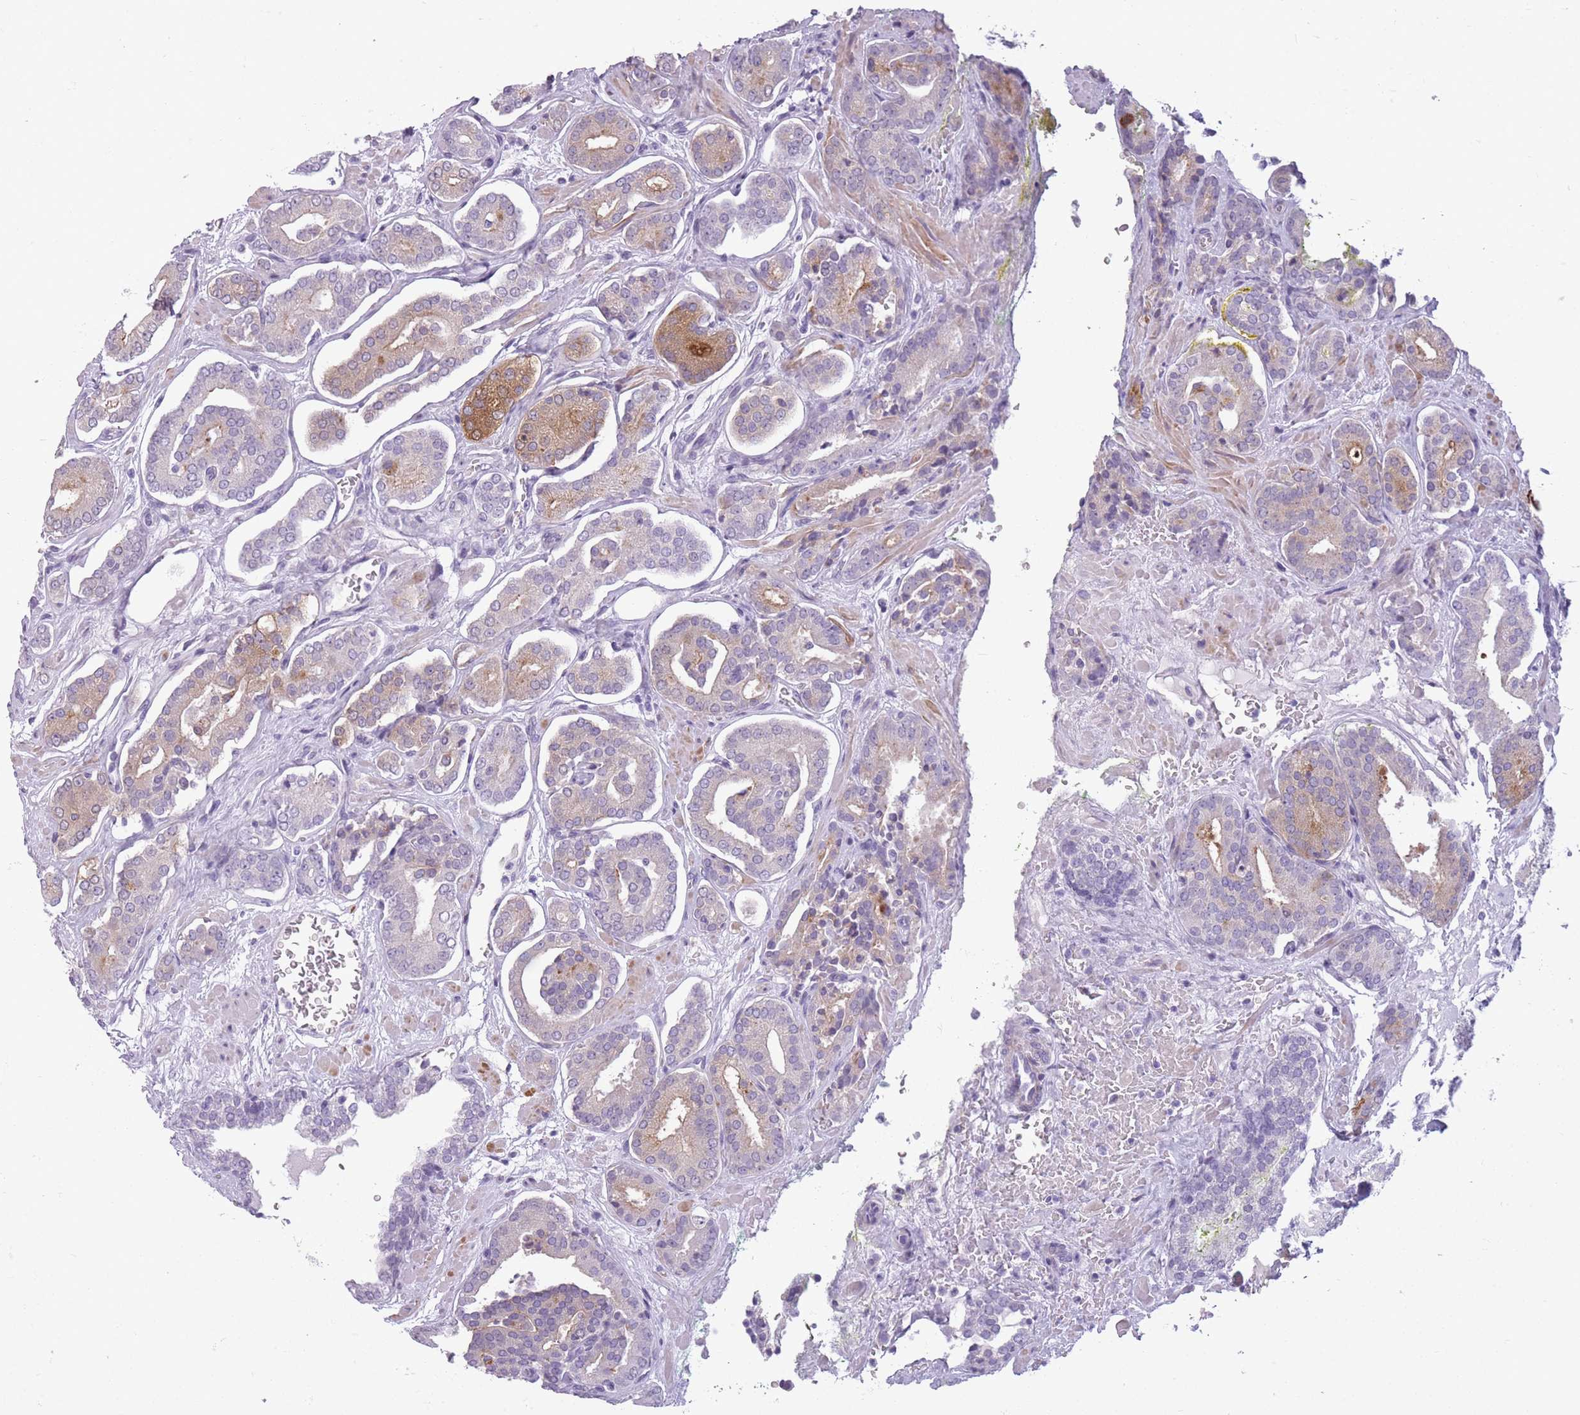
{"staining": {"intensity": "moderate", "quantity": "<25%", "location": "cytoplasmic/membranous"}, "tissue": "prostate cancer", "cell_type": "Tumor cells", "image_type": "cancer", "snomed": [{"axis": "morphology", "description": "Adenocarcinoma, High grade"}, {"axis": "topography", "description": "Prostate"}], "caption": "Prostate cancer (high-grade adenocarcinoma) stained with IHC reveals moderate cytoplasmic/membranous positivity in about <25% of tumor cells.", "gene": "GOLGA6D", "patient": {"sex": "male", "age": 66}}